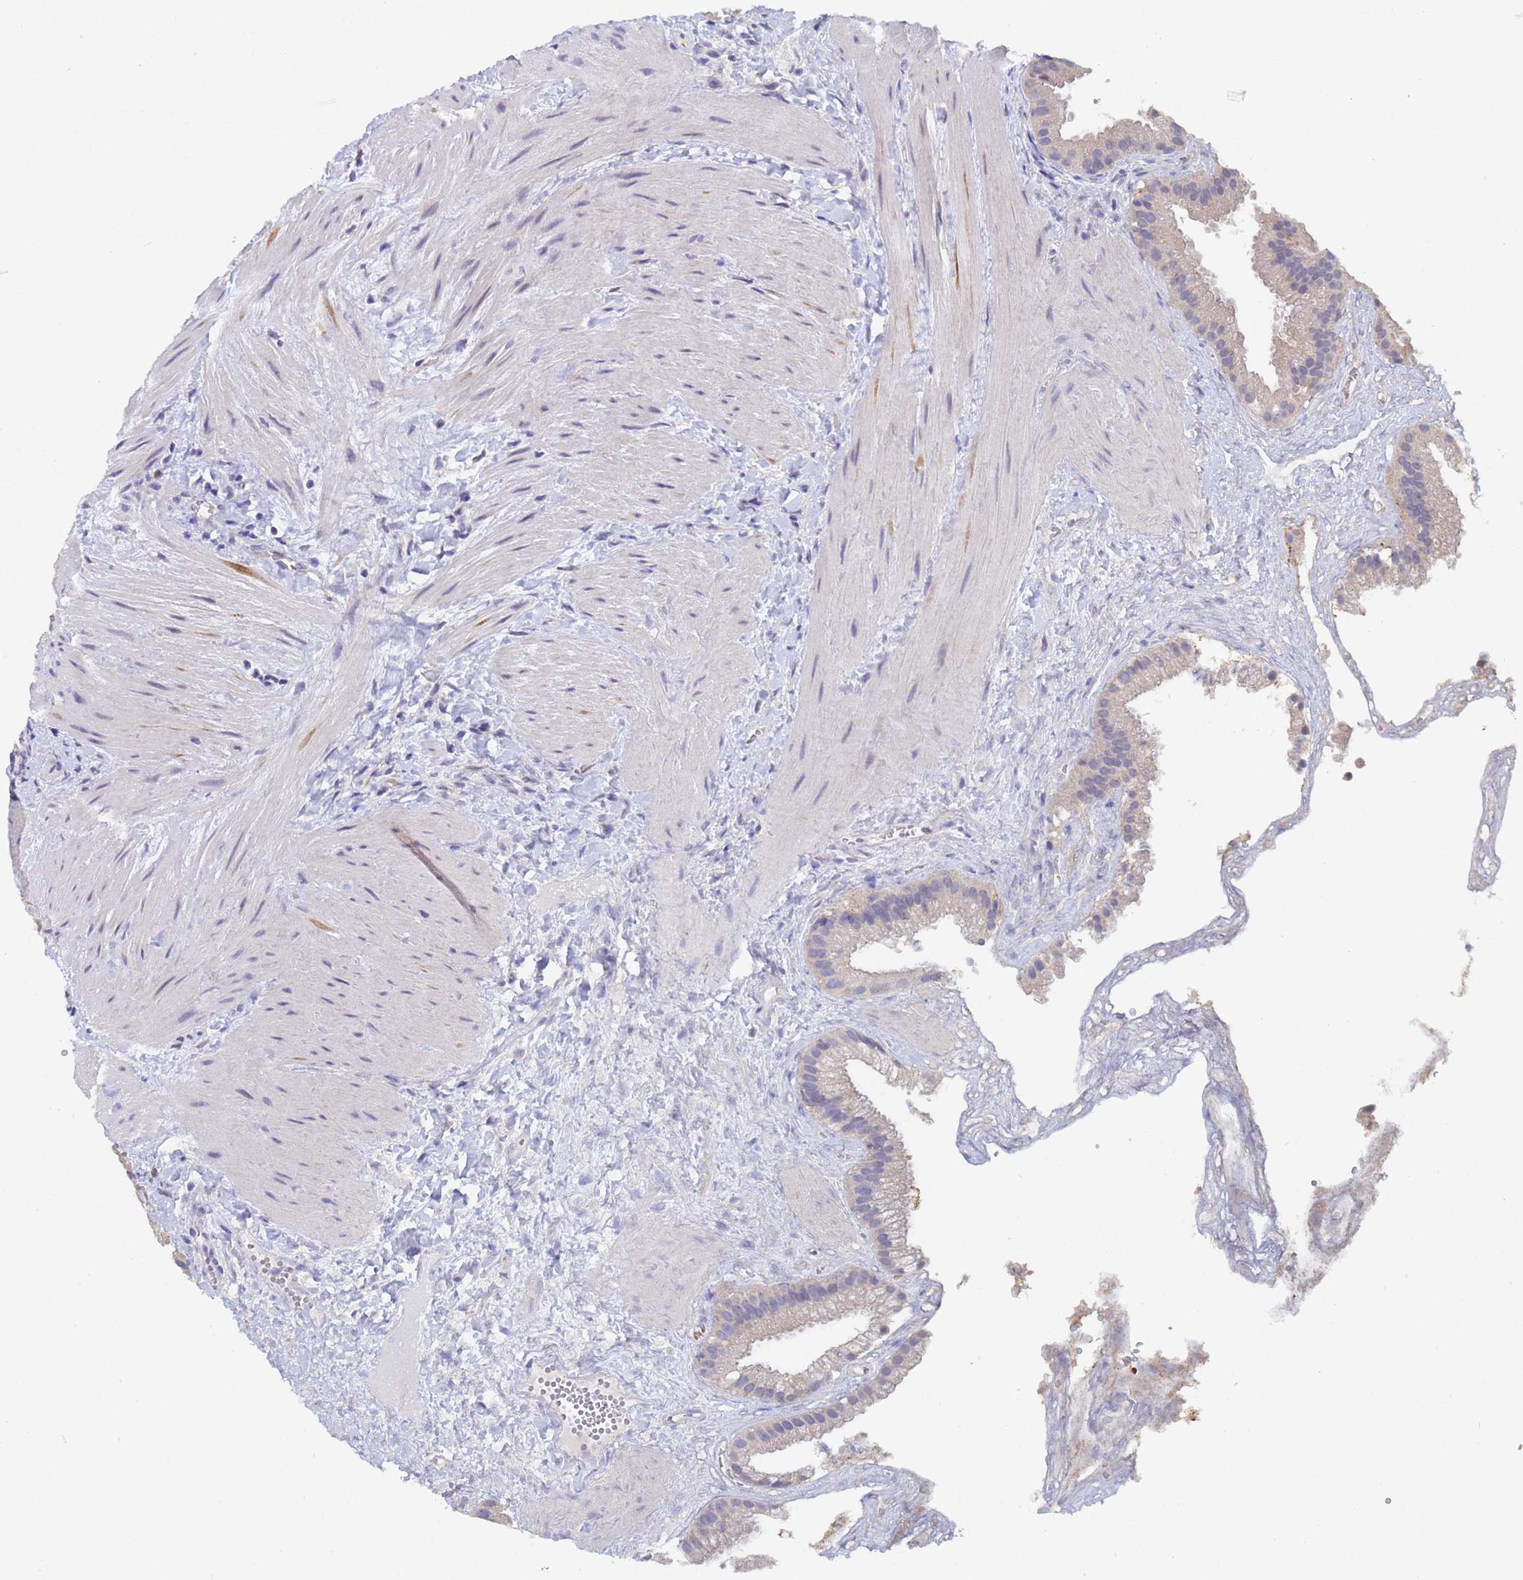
{"staining": {"intensity": "weak", "quantity": "<25%", "location": "cytoplasmic/membranous"}, "tissue": "gallbladder", "cell_type": "Glandular cells", "image_type": "normal", "snomed": [{"axis": "morphology", "description": "Normal tissue, NOS"}, {"axis": "topography", "description": "Gallbladder"}], "caption": "DAB immunohistochemical staining of benign gallbladder exhibits no significant expression in glandular cells.", "gene": "IHO1", "patient": {"sex": "male", "age": 55}}